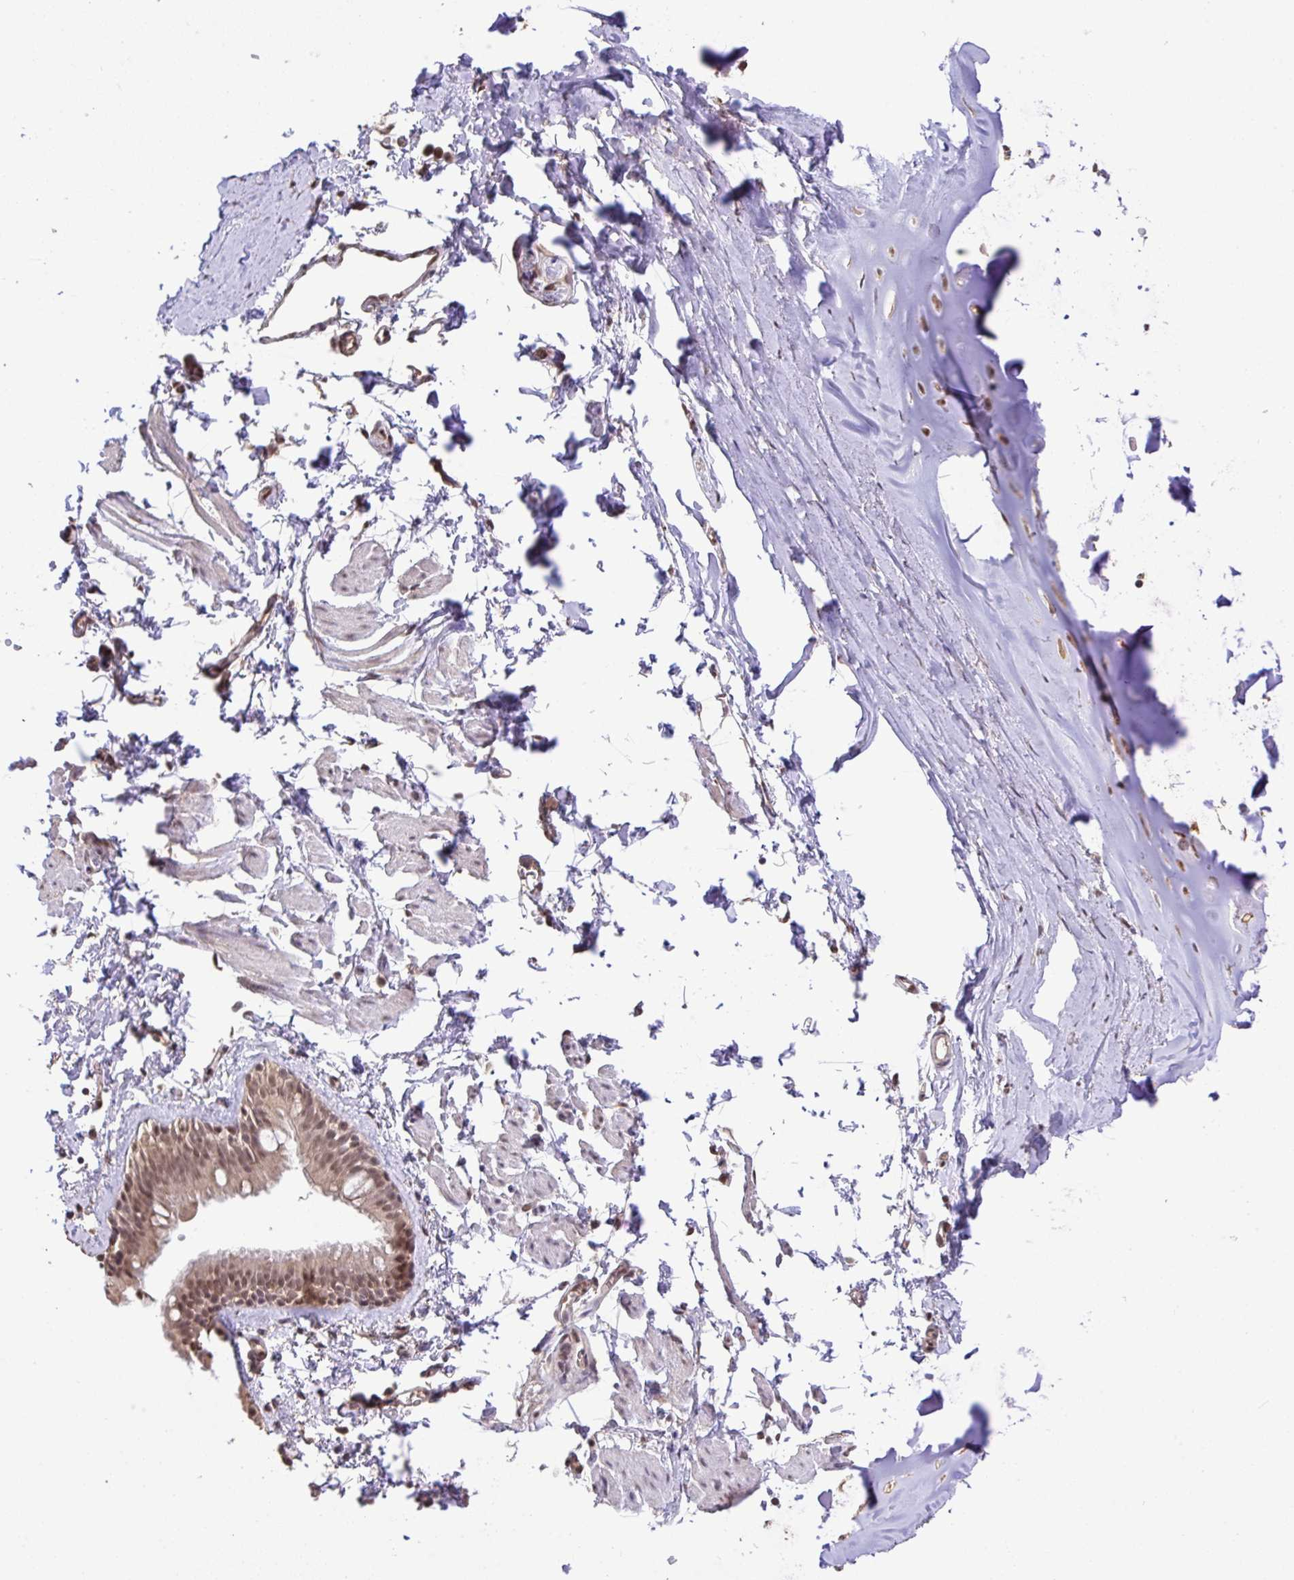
{"staining": {"intensity": "moderate", "quantity": ">75%", "location": "cytoplasmic/membranous,nuclear"}, "tissue": "bronchus", "cell_type": "Respiratory epithelial cells", "image_type": "normal", "snomed": [{"axis": "morphology", "description": "Normal tissue, NOS"}, {"axis": "topography", "description": "Cartilage tissue"}, {"axis": "topography", "description": "Bronchus"}], "caption": "Immunohistochemistry (IHC) photomicrograph of unremarkable bronchus stained for a protein (brown), which displays medium levels of moderate cytoplasmic/membranous,nuclear staining in approximately >75% of respiratory epithelial cells.", "gene": "C12orf57", "patient": {"sex": "female", "age": 59}}